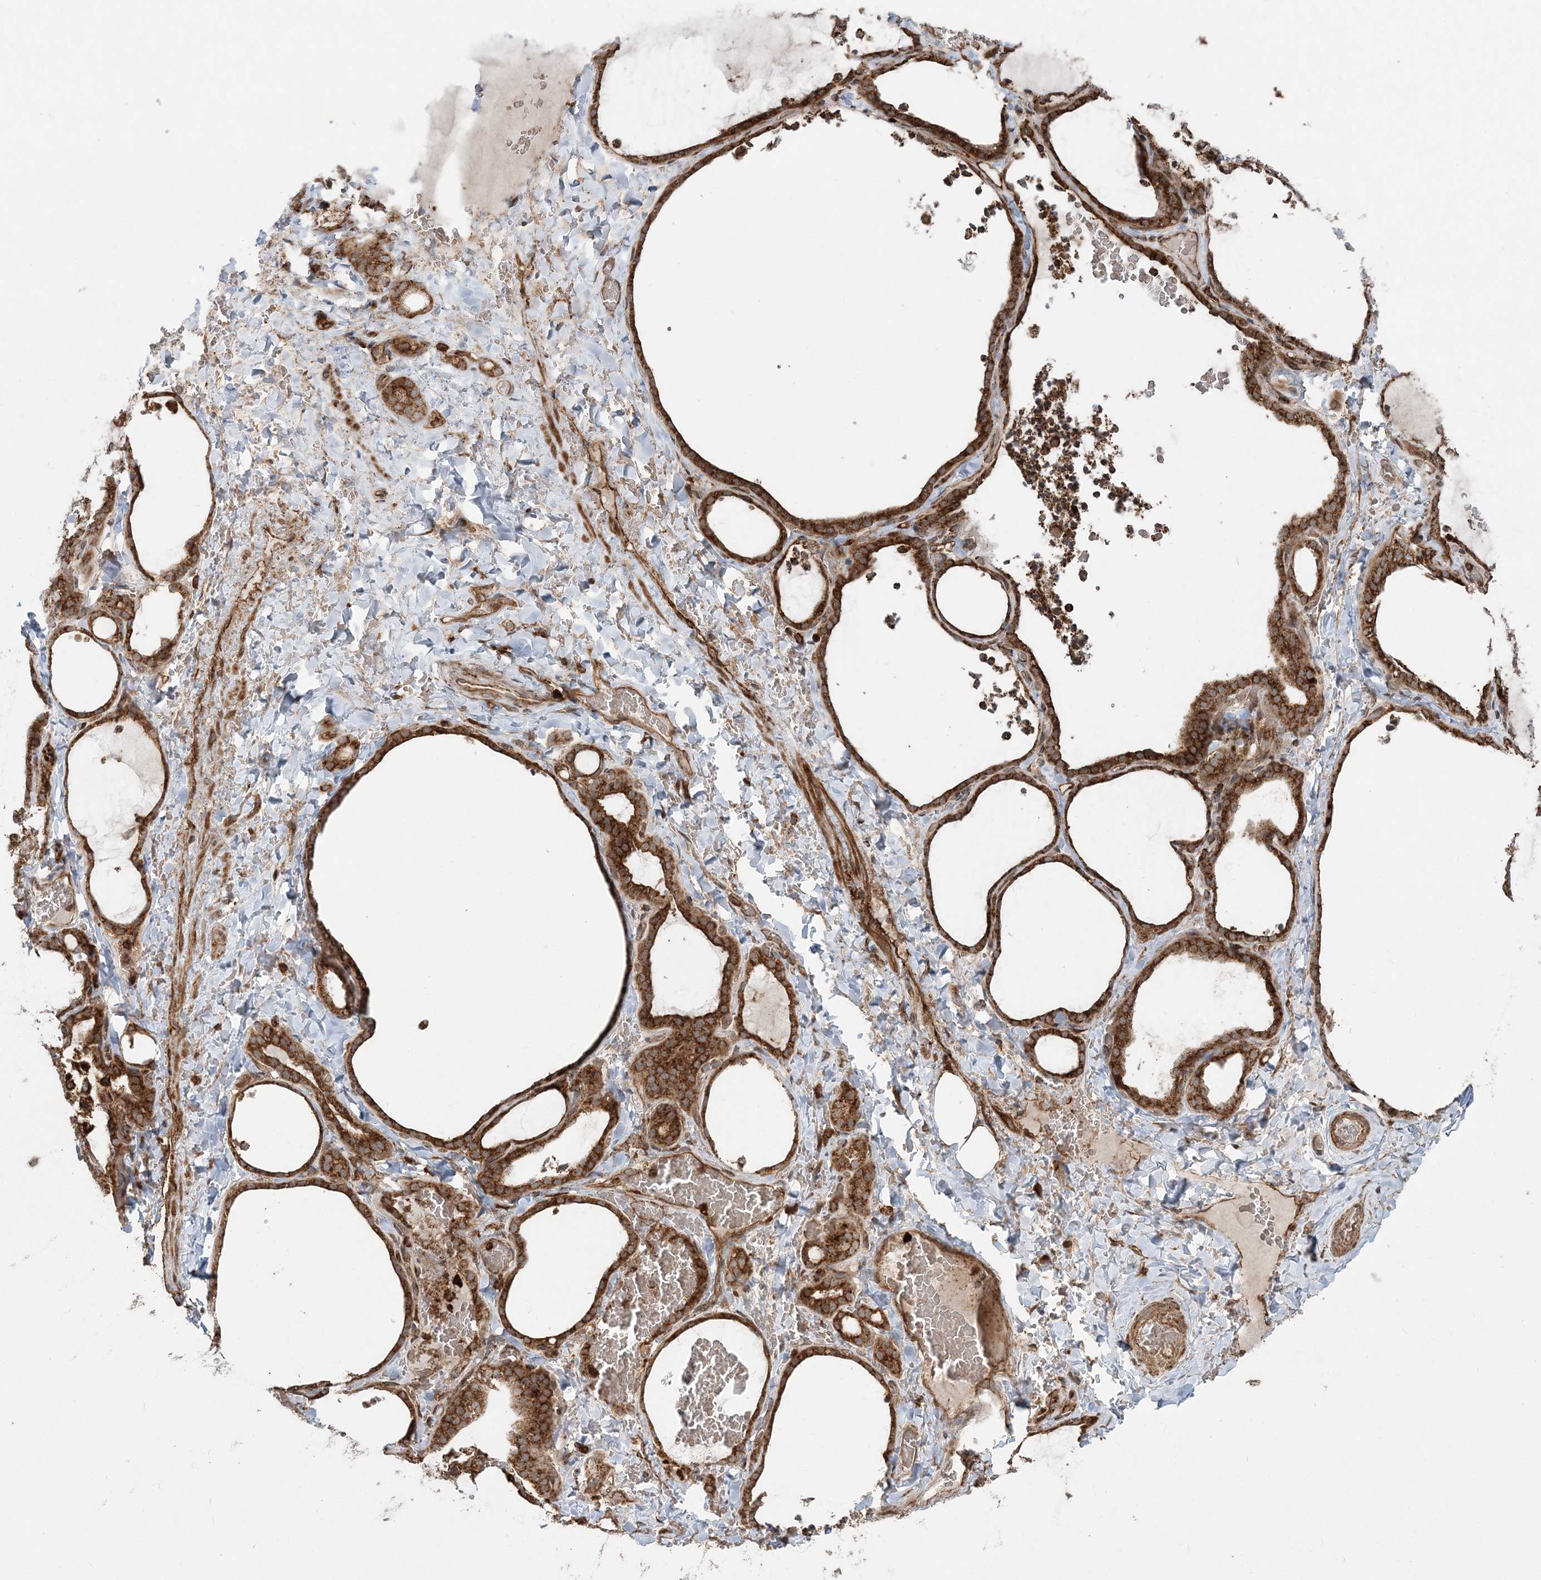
{"staining": {"intensity": "strong", "quantity": ">75%", "location": "cytoplasmic/membranous"}, "tissue": "thyroid gland", "cell_type": "Glandular cells", "image_type": "normal", "snomed": [{"axis": "morphology", "description": "Normal tissue, NOS"}, {"axis": "topography", "description": "Thyroid gland"}], "caption": "Strong cytoplasmic/membranous positivity for a protein is identified in approximately >75% of glandular cells of benign thyroid gland using immunohistochemistry (IHC).", "gene": "LRPPRC", "patient": {"sex": "female", "age": 22}}